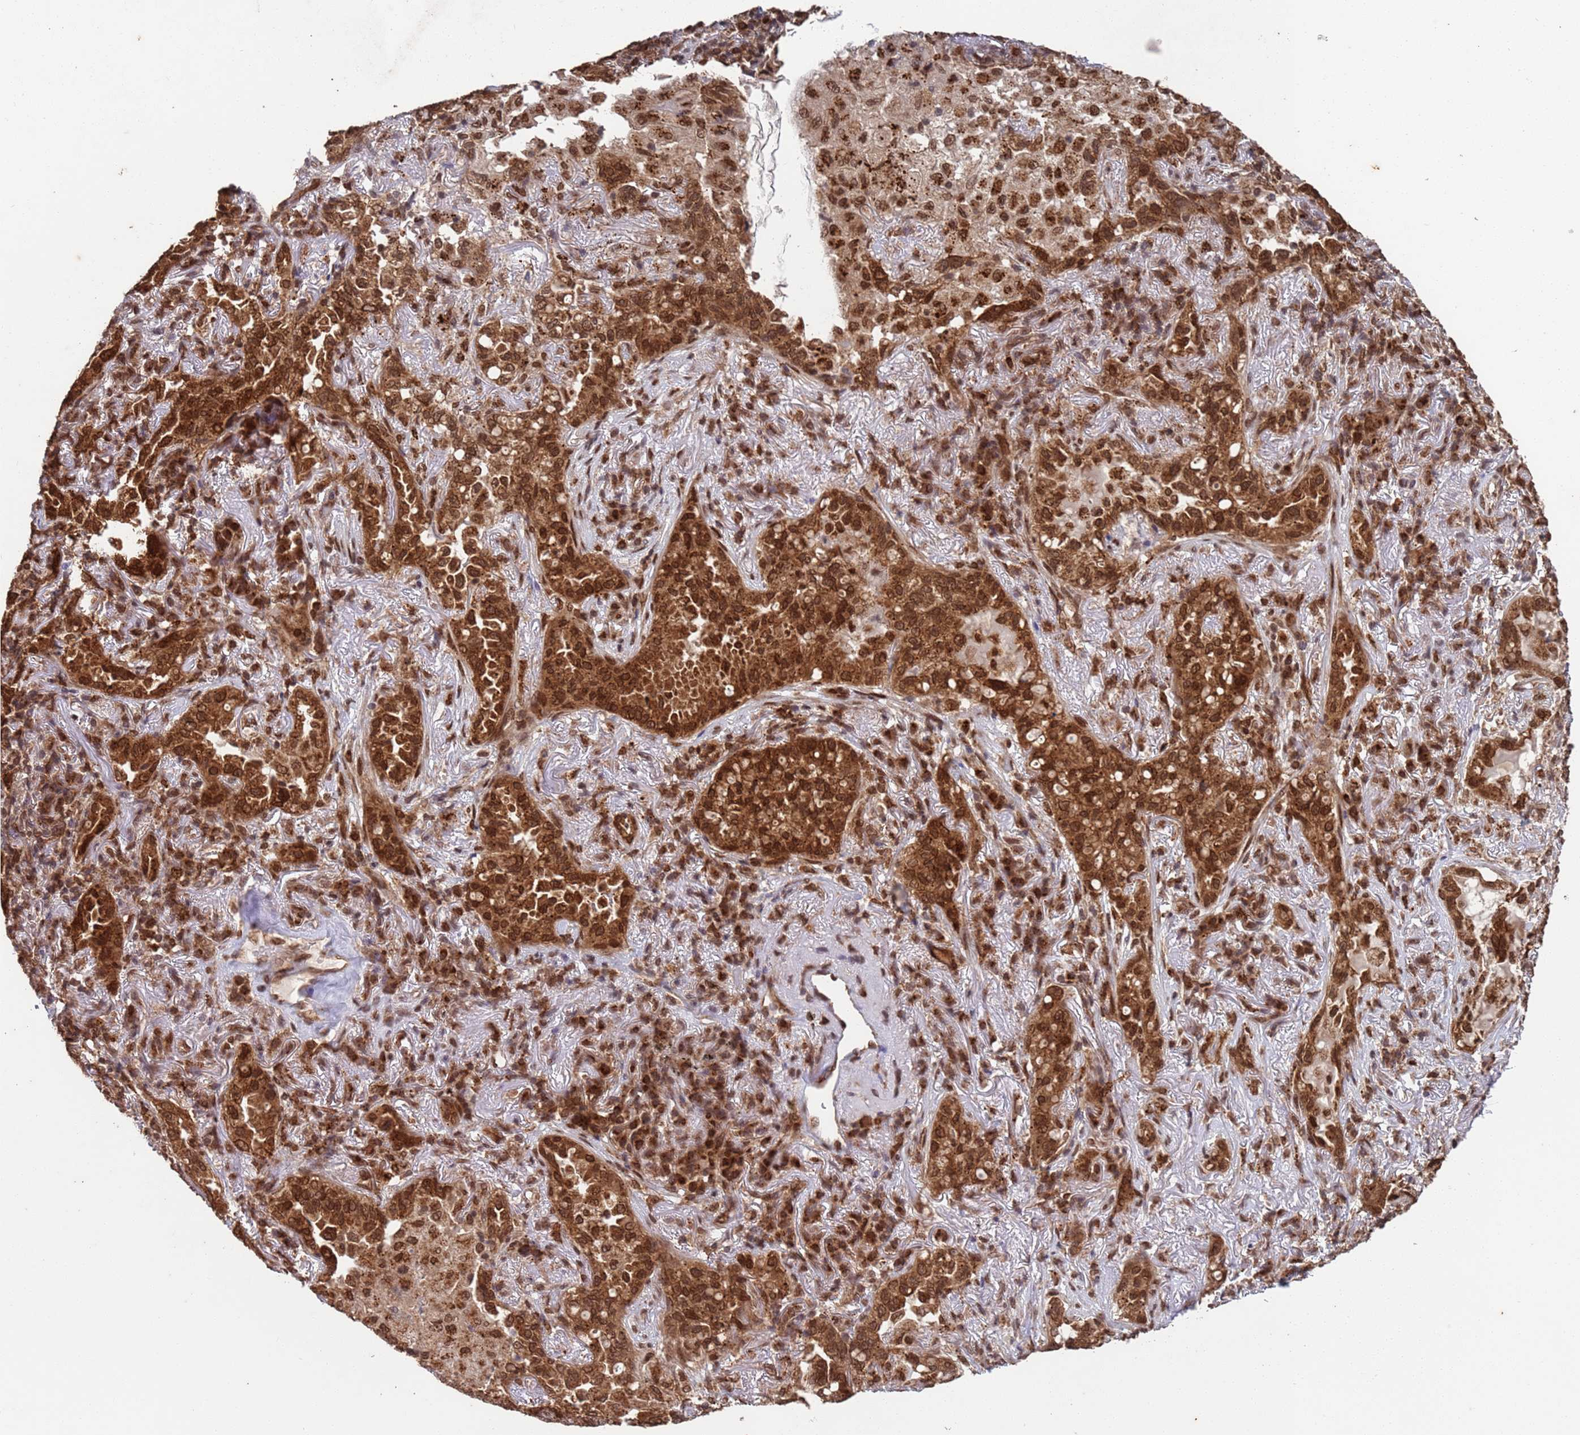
{"staining": {"intensity": "strong", "quantity": ">75%", "location": "cytoplasmic/membranous,nuclear"}, "tissue": "lung cancer", "cell_type": "Tumor cells", "image_type": "cancer", "snomed": [{"axis": "morphology", "description": "Adenocarcinoma, NOS"}, {"axis": "topography", "description": "Lung"}], "caption": "Approximately >75% of tumor cells in human lung cancer exhibit strong cytoplasmic/membranous and nuclear protein staining as visualized by brown immunohistochemical staining.", "gene": "FUBP3", "patient": {"sex": "female", "age": 69}}